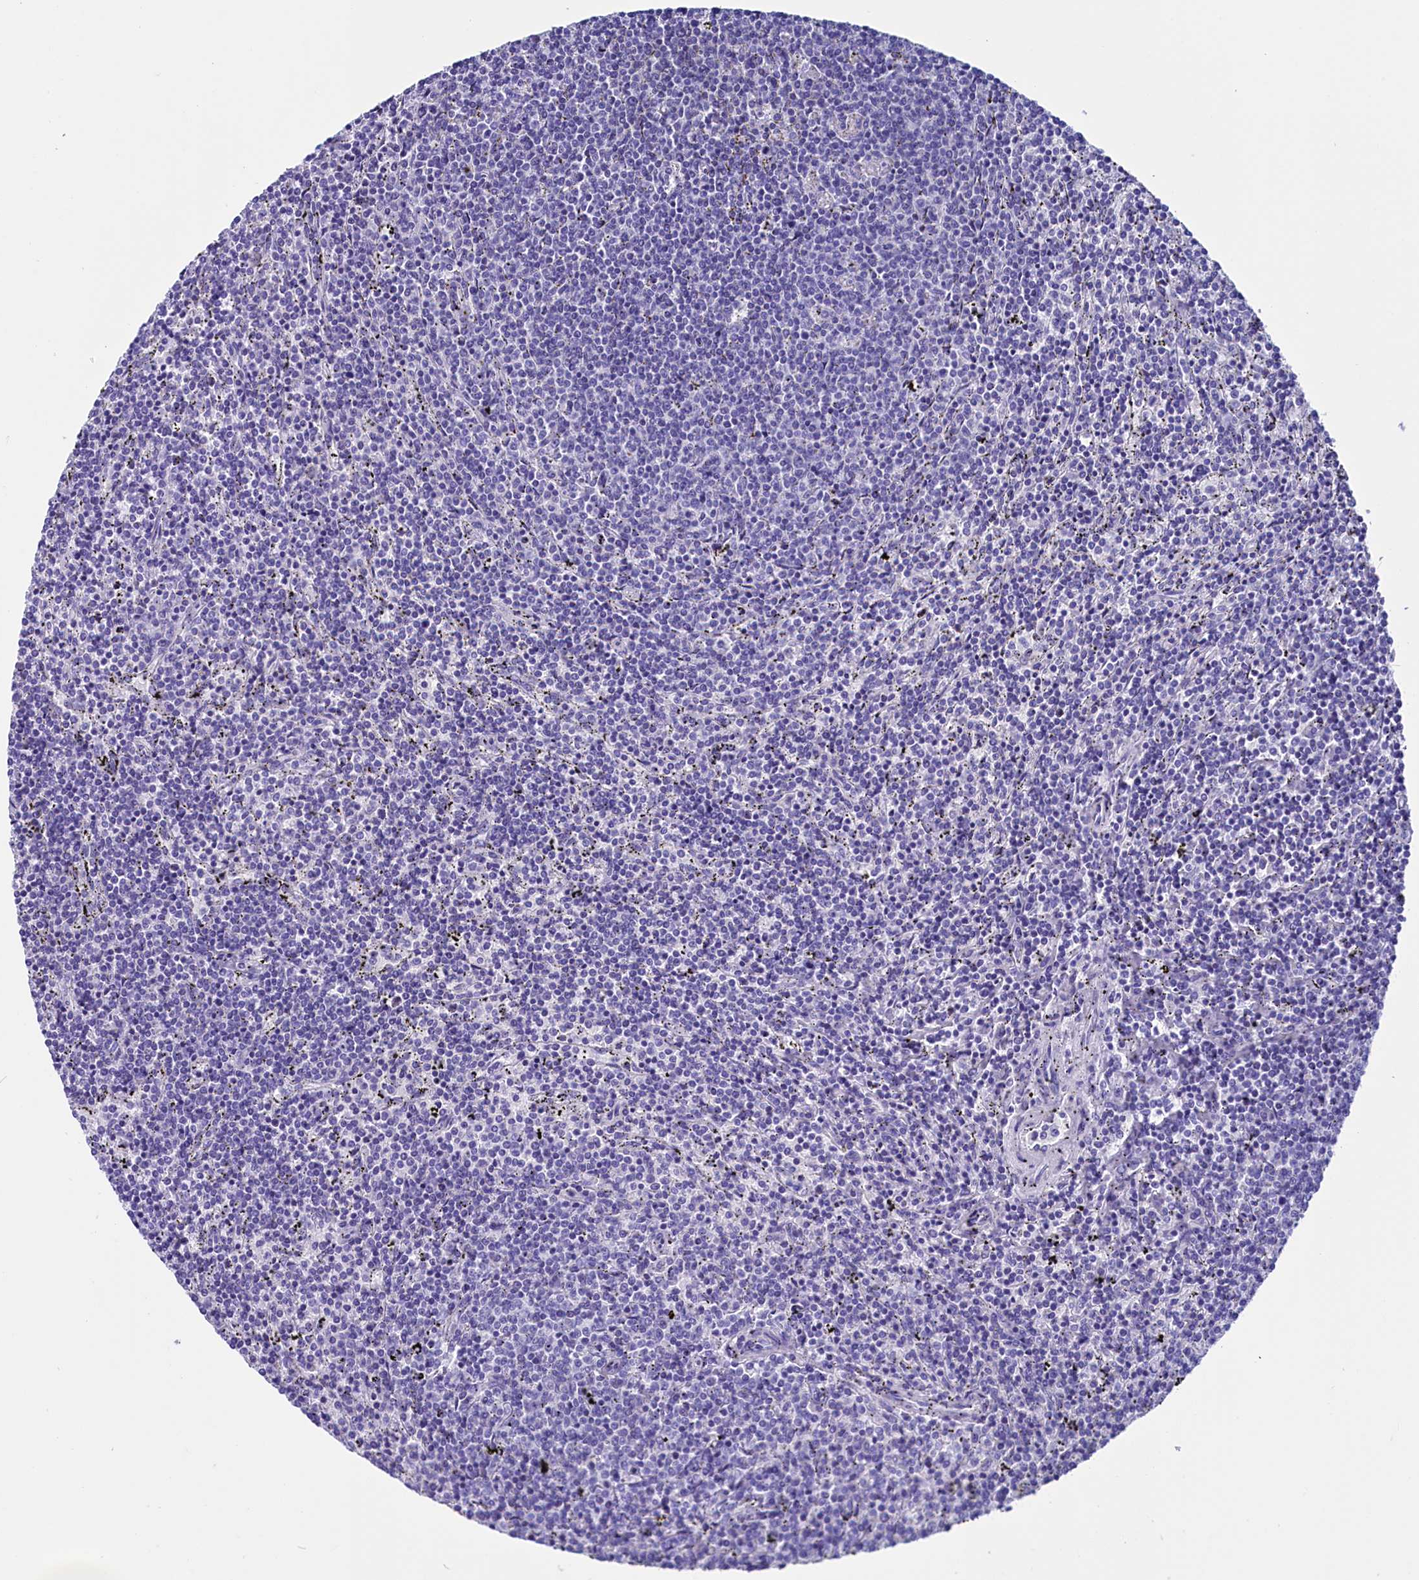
{"staining": {"intensity": "negative", "quantity": "none", "location": "none"}, "tissue": "lymphoma", "cell_type": "Tumor cells", "image_type": "cancer", "snomed": [{"axis": "morphology", "description": "Malignant lymphoma, non-Hodgkin's type, Low grade"}, {"axis": "topography", "description": "Spleen"}], "caption": "High power microscopy image of an immunohistochemistry (IHC) micrograph of lymphoma, revealing no significant staining in tumor cells.", "gene": "ANKRD29", "patient": {"sex": "female", "age": 50}}